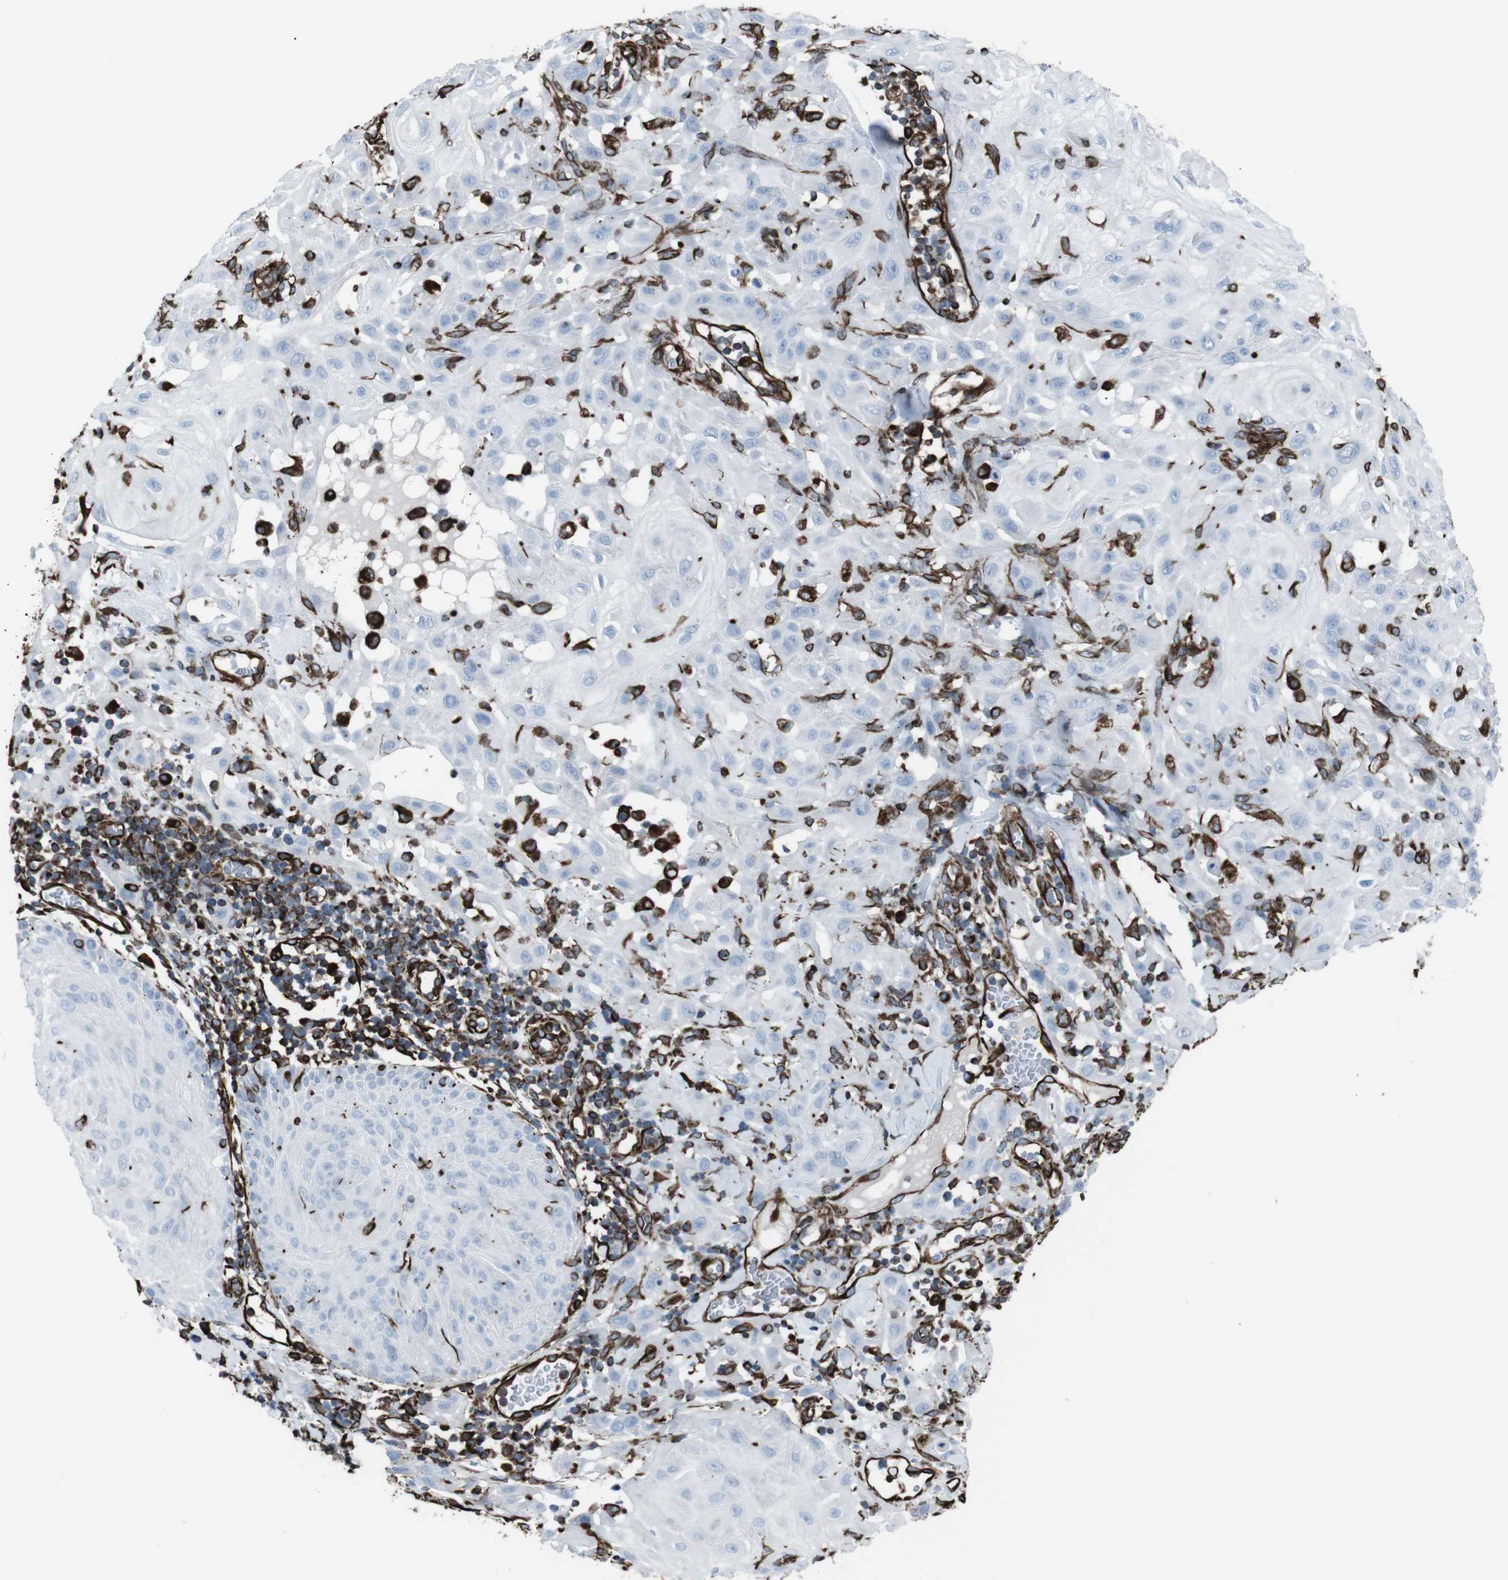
{"staining": {"intensity": "negative", "quantity": "none", "location": "none"}, "tissue": "skin cancer", "cell_type": "Tumor cells", "image_type": "cancer", "snomed": [{"axis": "morphology", "description": "Squamous cell carcinoma, NOS"}, {"axis": "topography", "description": "Skin"}], "caption": "An IHC histopathology image of skin cancer (squamous cell carcinoma) is shown. There is no staining in tumor cells of skin cancer (squamous cell carcinoma). (Stains: DAB (3,3'-diaminobenzidine) IHC with hematoxylin counter stain, Microscopy: brightfield microscopy at high magnification).", "gene": "ZDHHC6", "patient": {"sex": "male", "age": 24}}